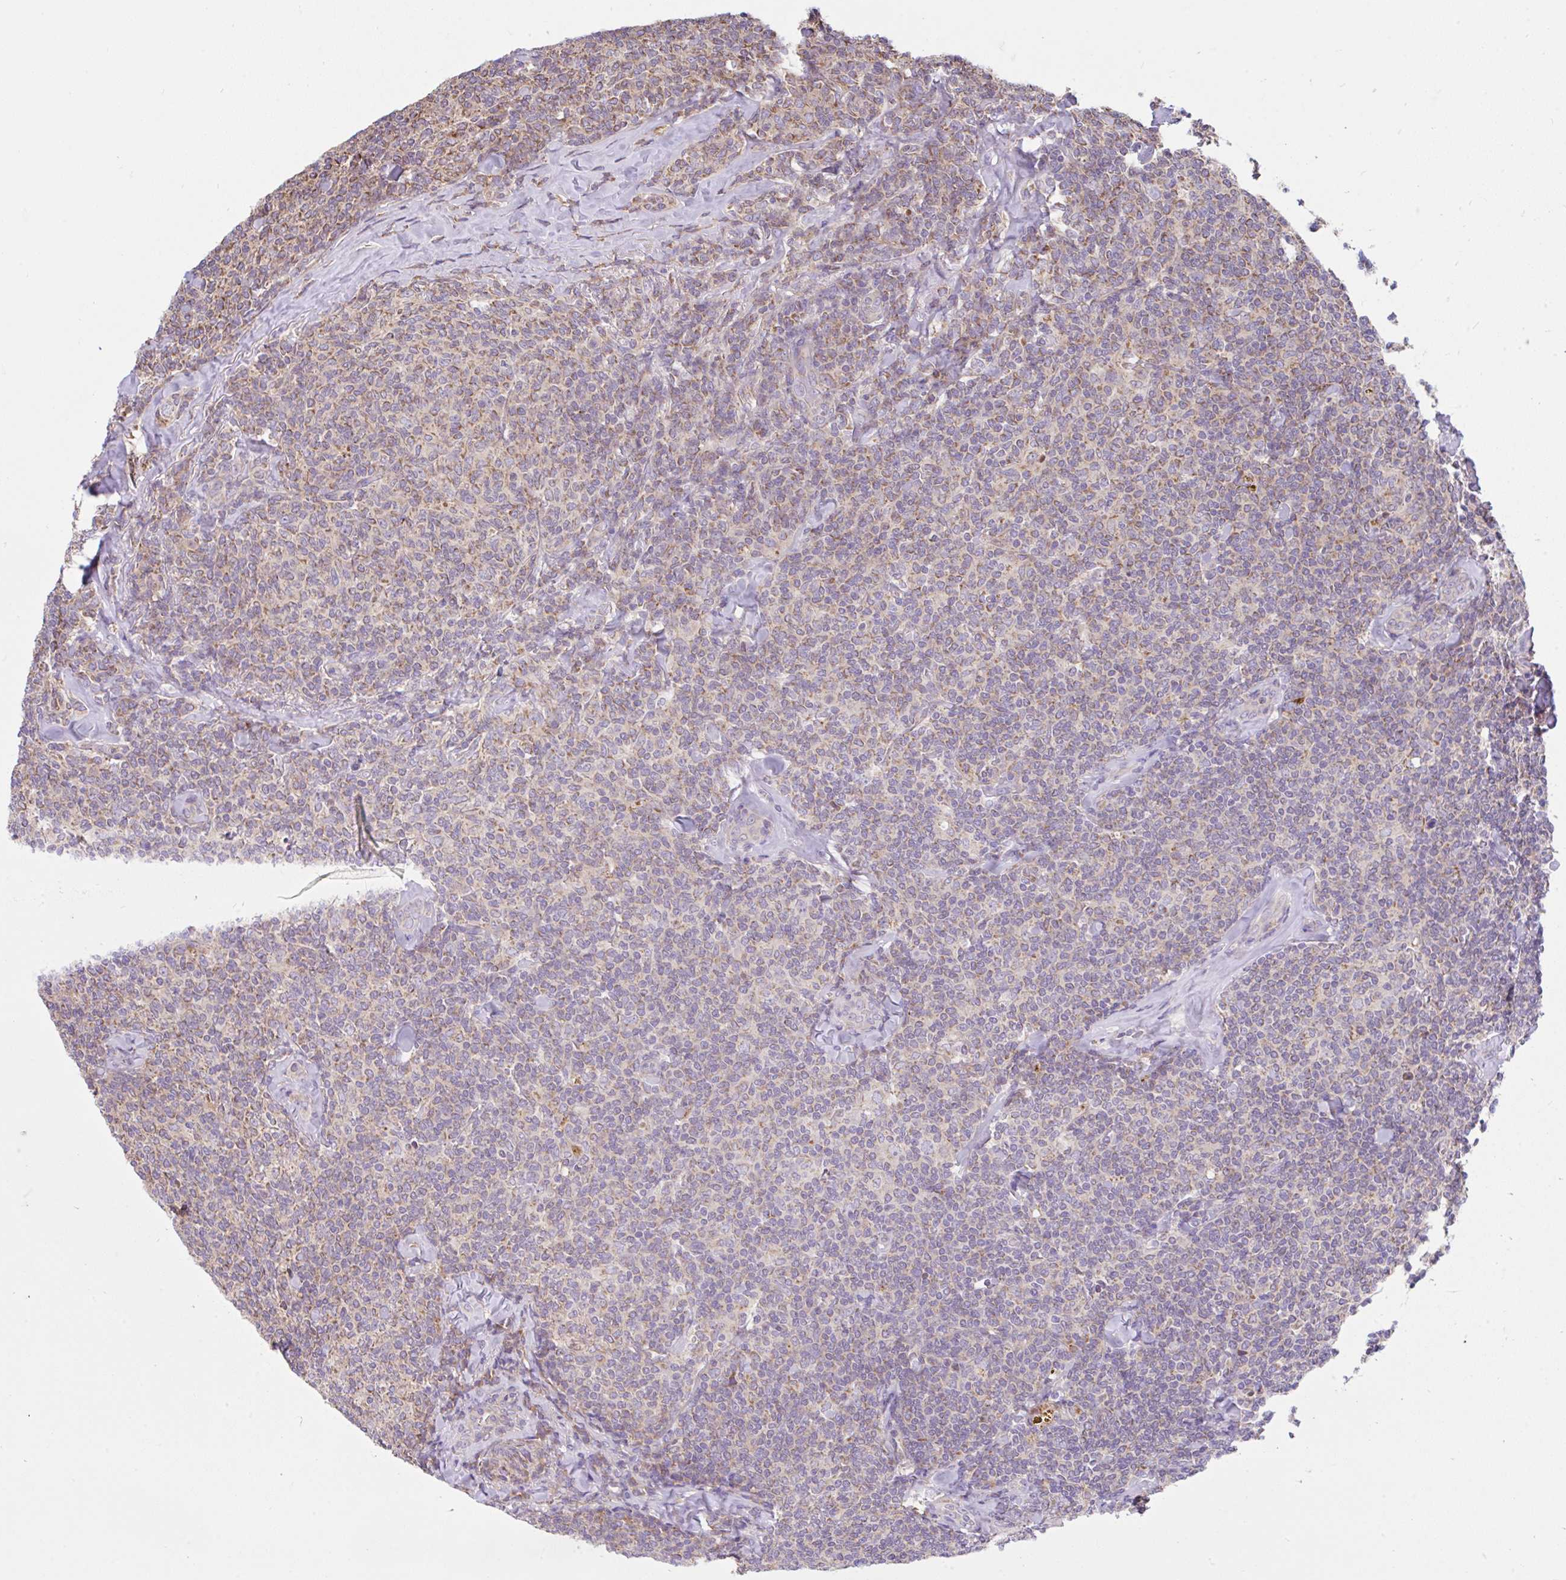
{"staining": {"intensity": "moderate", "quantity": "<25%", "location": "cytoplasmic/membranous"}, "tissue": "lymphoma", "cell_type": "Tumor cells", "image_type": "cancer", "snomed": [{"axis": "morphology", "description": "Malignant lymphoma, non-Hodgkin's type, Low grade"}, {"axis": "topography", "description": "Lymph node"}], "caption": "Protein staining by IHC demonstrates moderate cytoplasmic/membranous expression in approximately <25% of tumor cells in lymphoma.", "gene": "RALBP1", "patient": {"sex": "female", "age": 56}}